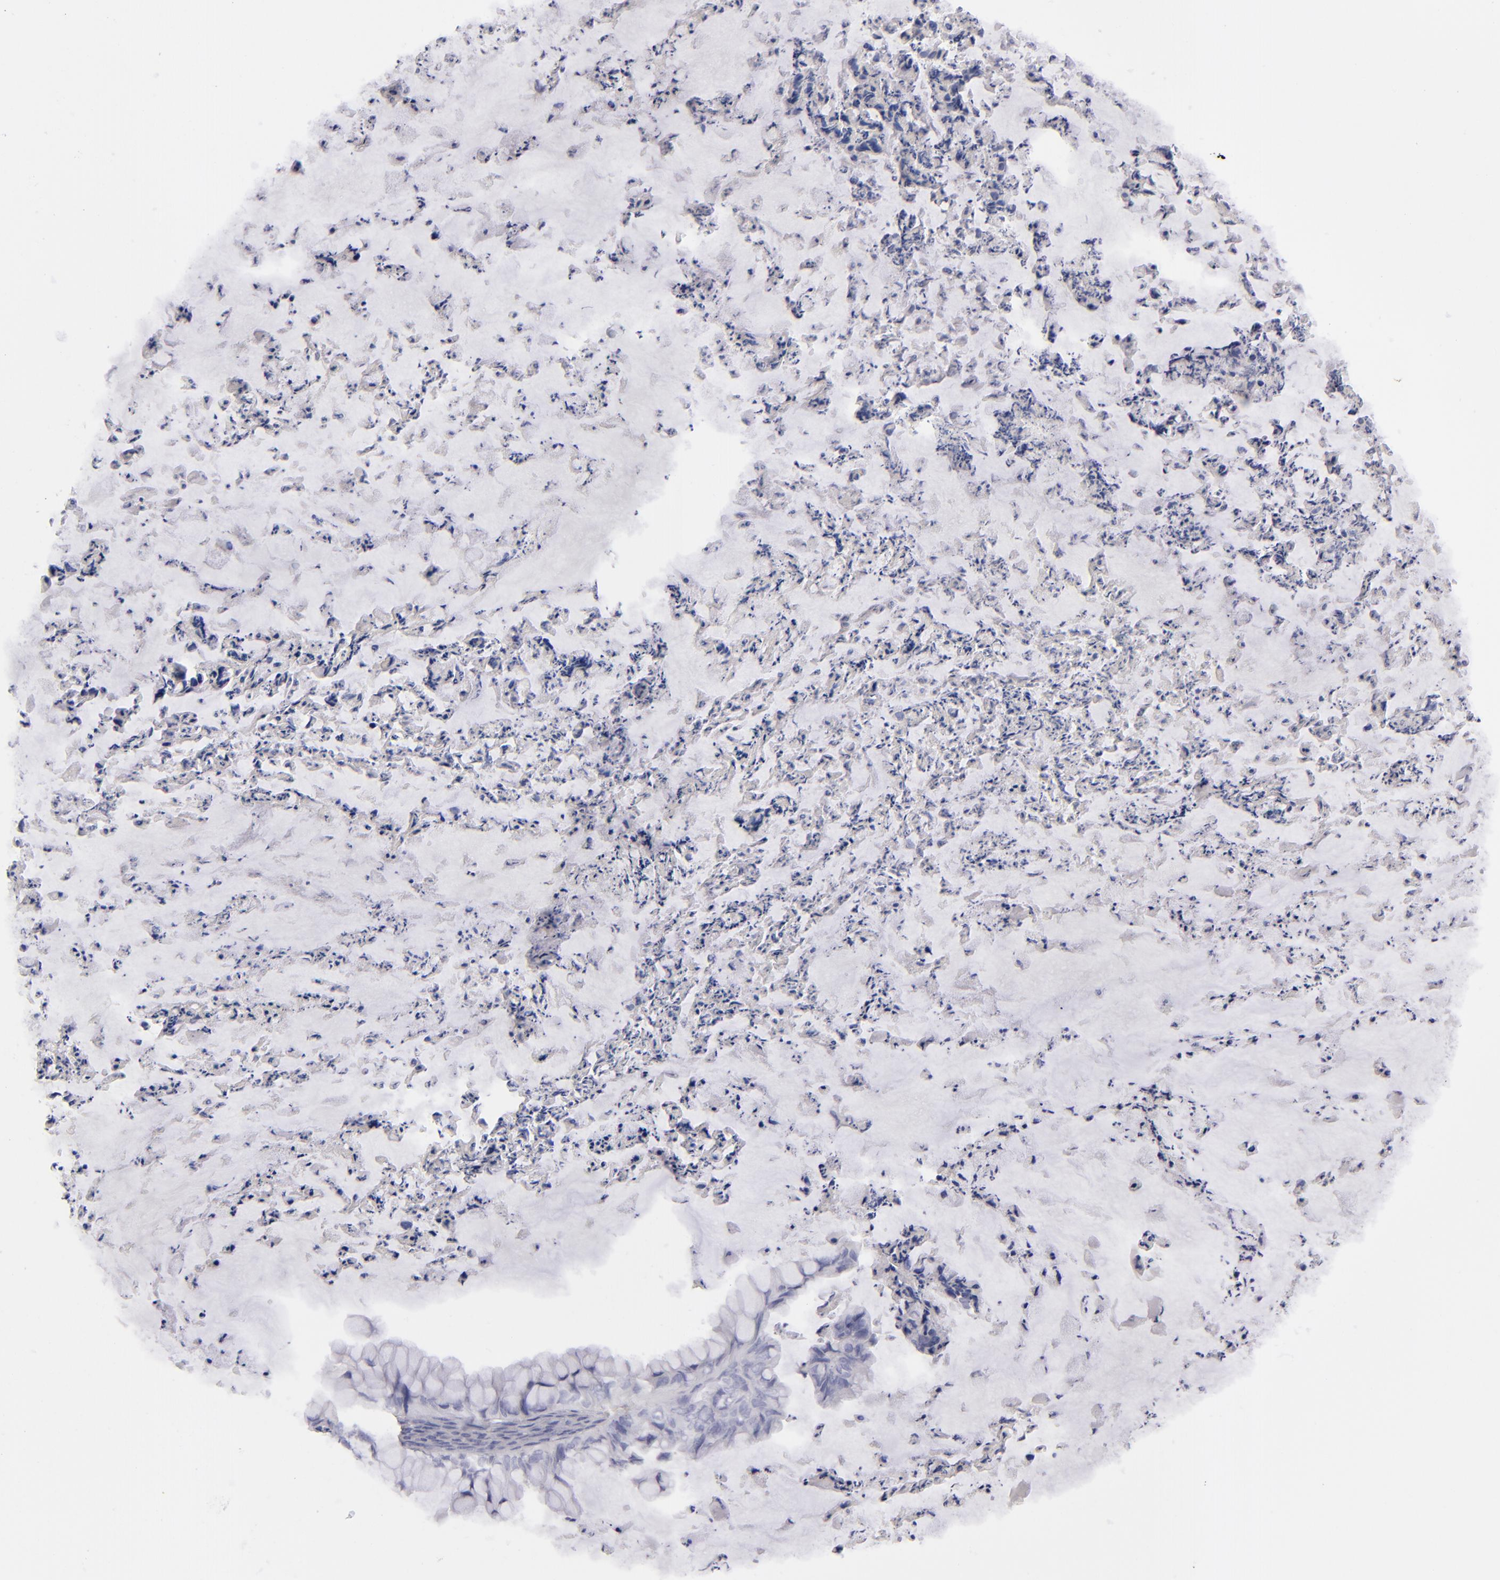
{"staining": {"intensity": "negative", "quantity": "none", "location": "none"}, "tissue": "ovarian cancer", "cell_type": "Tumor cells", "image_type": "cancer", "snomed": [{"axis": "morphology", "description": "Cystadenocarcinoma, mucinous, NOS"}, {"axis": "topography", "description": "Ovary"}], "caption": "This is an immunohistochemistry histopathology image of human ovarian mucinous cystadenocarcinoma. There is no positivity in tumor cells.", "gene": "CD27", "patient": {"sex": "female", "age": 36}}